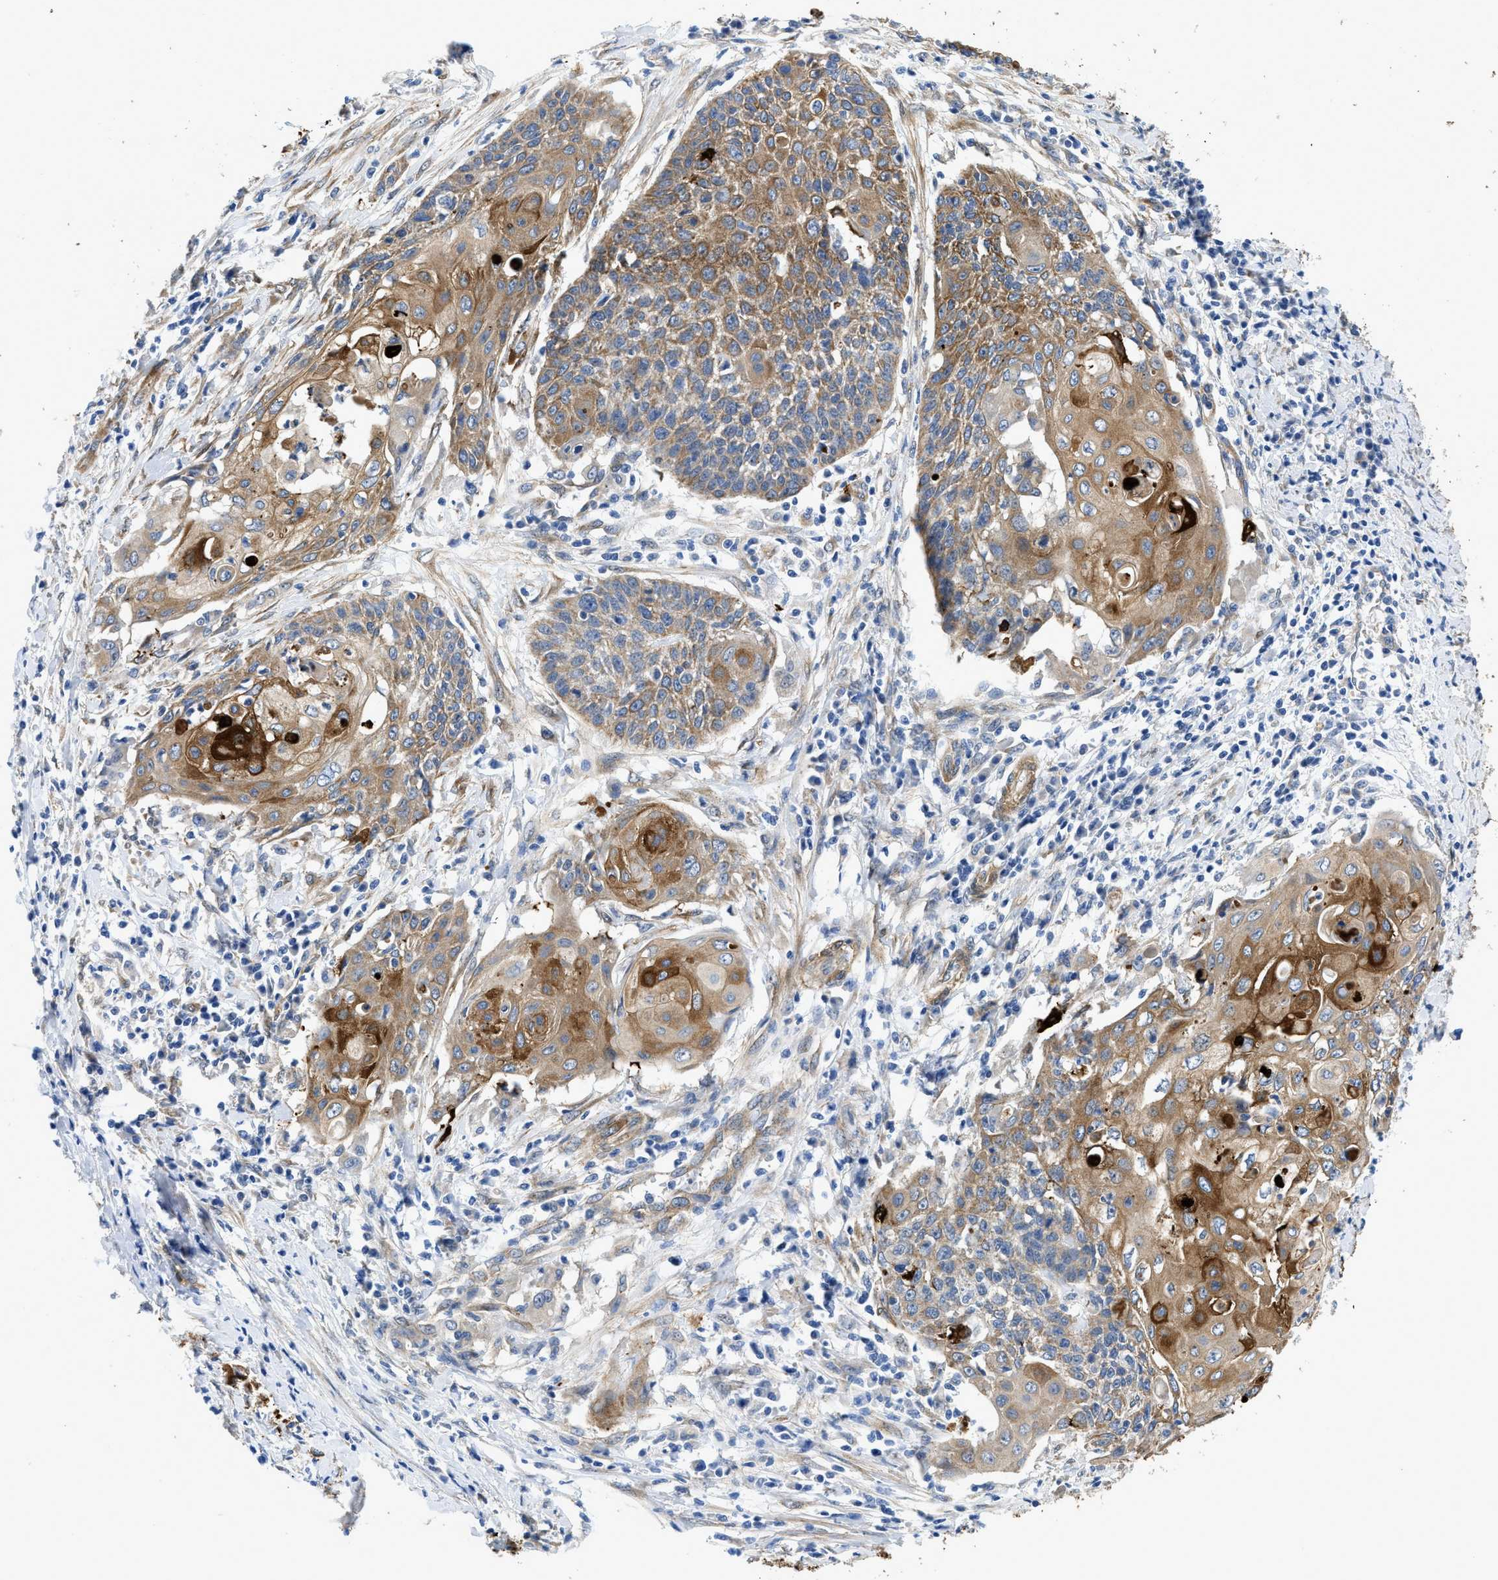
{"staining": {"intensity": "moderate", "quantity": ">75%", "location": "cytoplasmic/membranous"}, "tissue": "cervical cancer", "cell_type": "Tumor cells", "image_type": "cancer", "snomed": [{"axis": "morphology", "description": "Squamous cell carcinoma, NOS"}, {"axis": "topography", "description": "Cervix"}], "caption": "An image of human cervical cancer stained for a protein reveals moderate cytoplasmic/membranous brown staining in tumor cells. (Brightfield microscopy of DAB IHC at high magnification).", "gene": "RAPH1", "patient": {"sex": "female", "age": 39}}